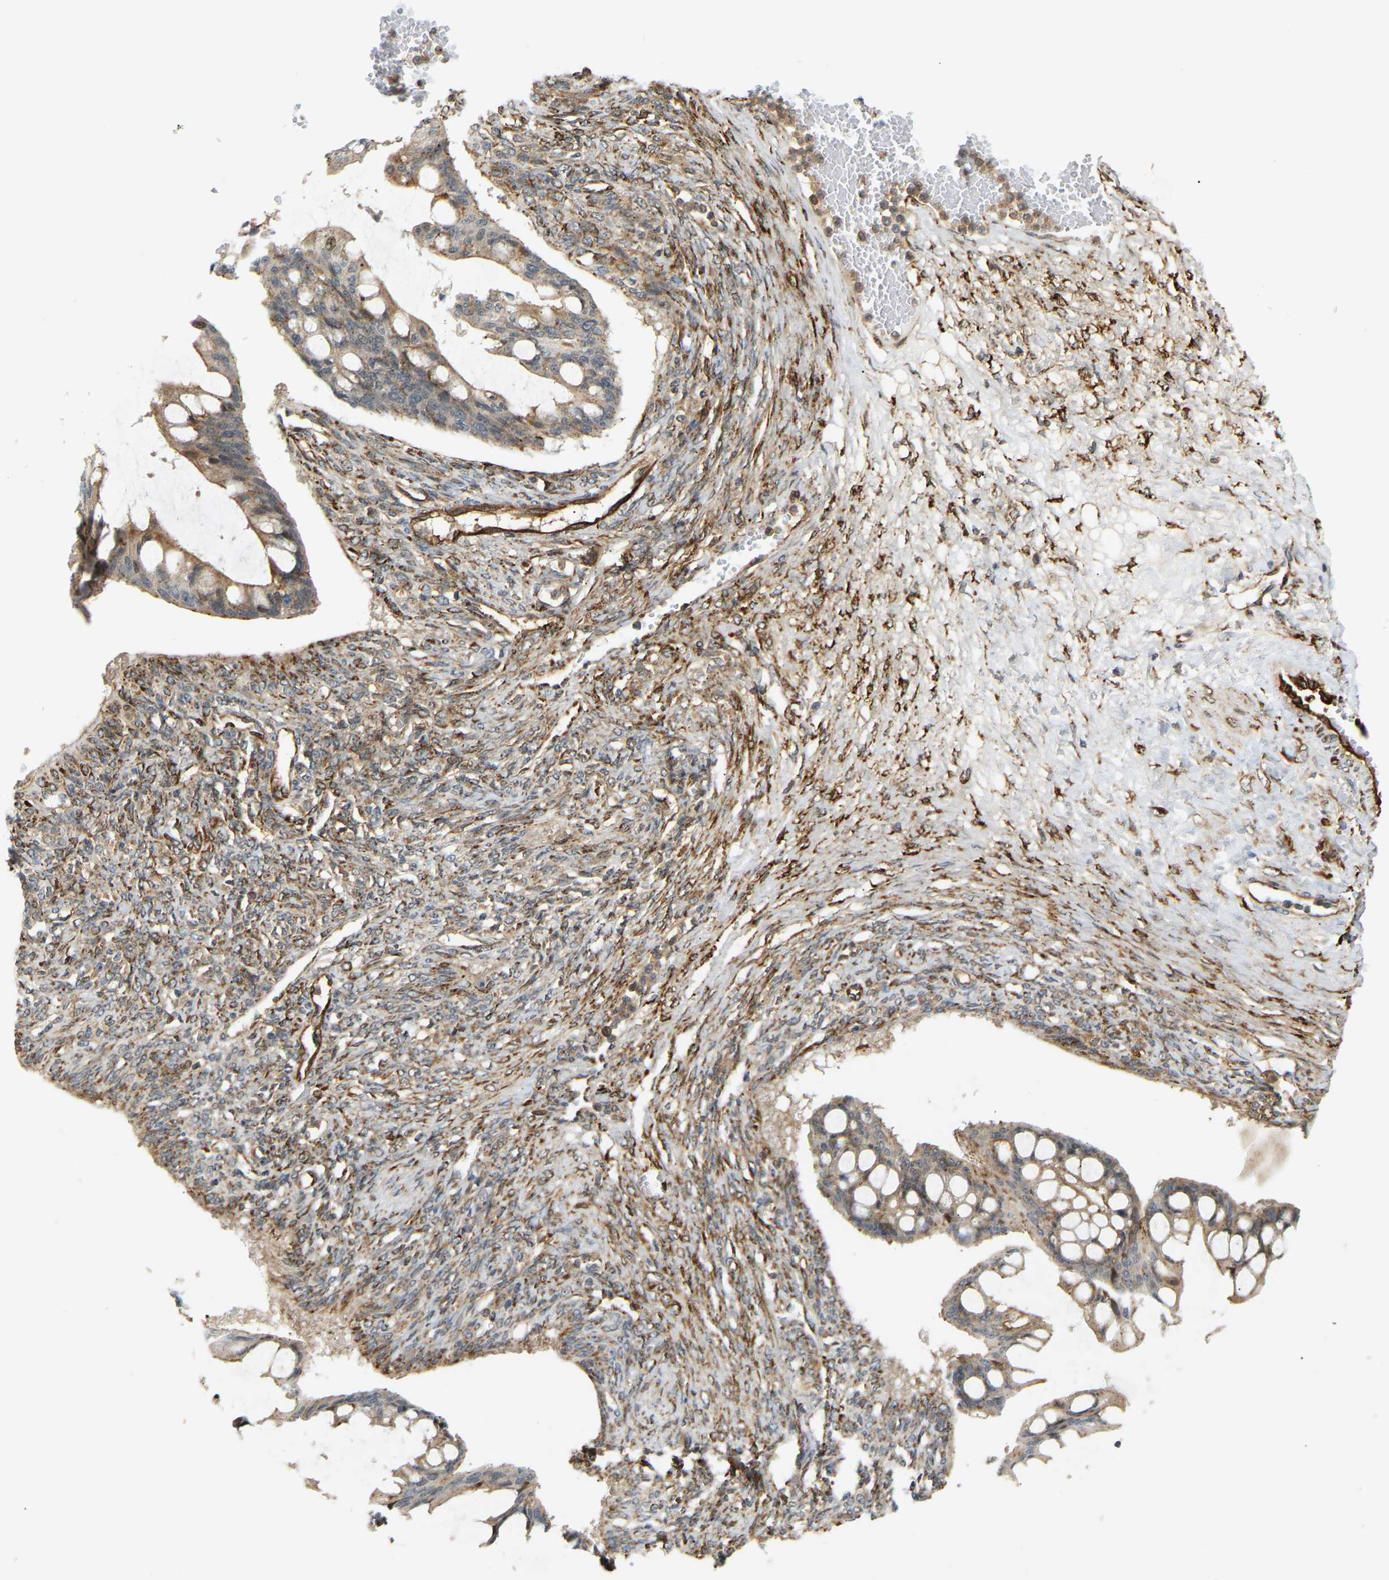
{"staining": {"intensity": "moderate", "quantity": ">75%", "location": "cytoplasmic/membranous"}, "tissue": "ovarian cancer", "cell_type": "Tumor cells", "image_type": "cancer", "snomed": [{"axis": "morphology", "description": "Cystadenocarcinoma, mucinous, NOS"}, {"axis": "topography", "description": "Ovary"}], "caption": "This is an image of immunohistochemistry (IHC) staining of mucinous cystadenocarcinoma (ovarian), which shows moderate expression in the cytoplasmic/membranous of tumor cells.", "gene": "PLCG2", "patient": {"sex": "female", "age": 73}}